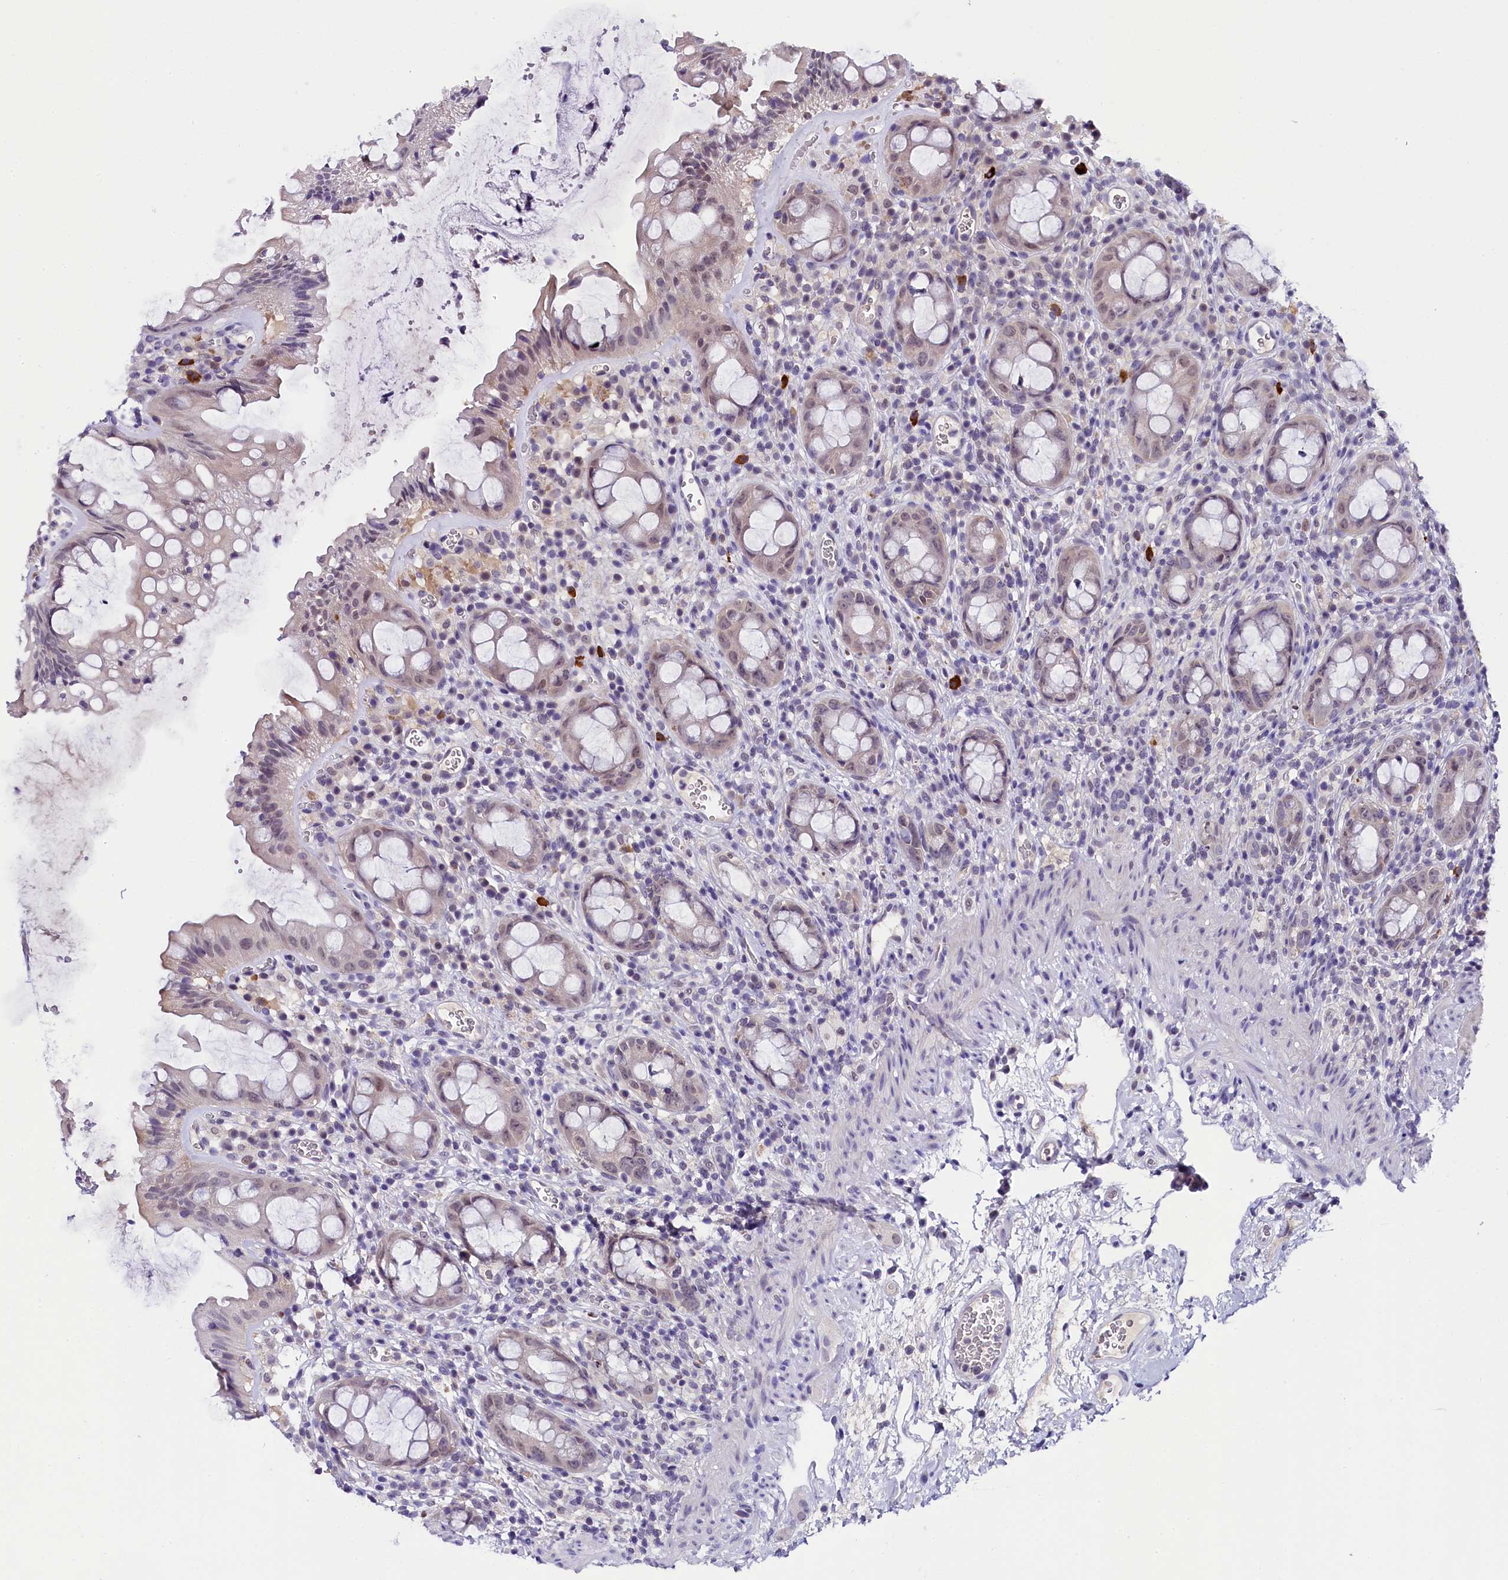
{"staining": {"intensity": "weak", "quantity": "<25%", "location": "cytoplasmic/membranous"}, "tissue": "rectum", "cell_type": "Glandular cells", "image_type": "normal", "snomed": [{"axis": "morphology", "description": "Normal tissue, NOS"}, {"axis": "topography", "description": "Rectum"}], "caption": "Immunohistochemistry (IHC) of benign human rectum shows no staining in glandular cells. The staining was performed using DAB to visualize the protein expression in brown, while the nuclei were stained in blue with hematoxylin (Magnification: 20x).", "gene": "IQCN", "patient": {"sex": "female", "age": 57}}